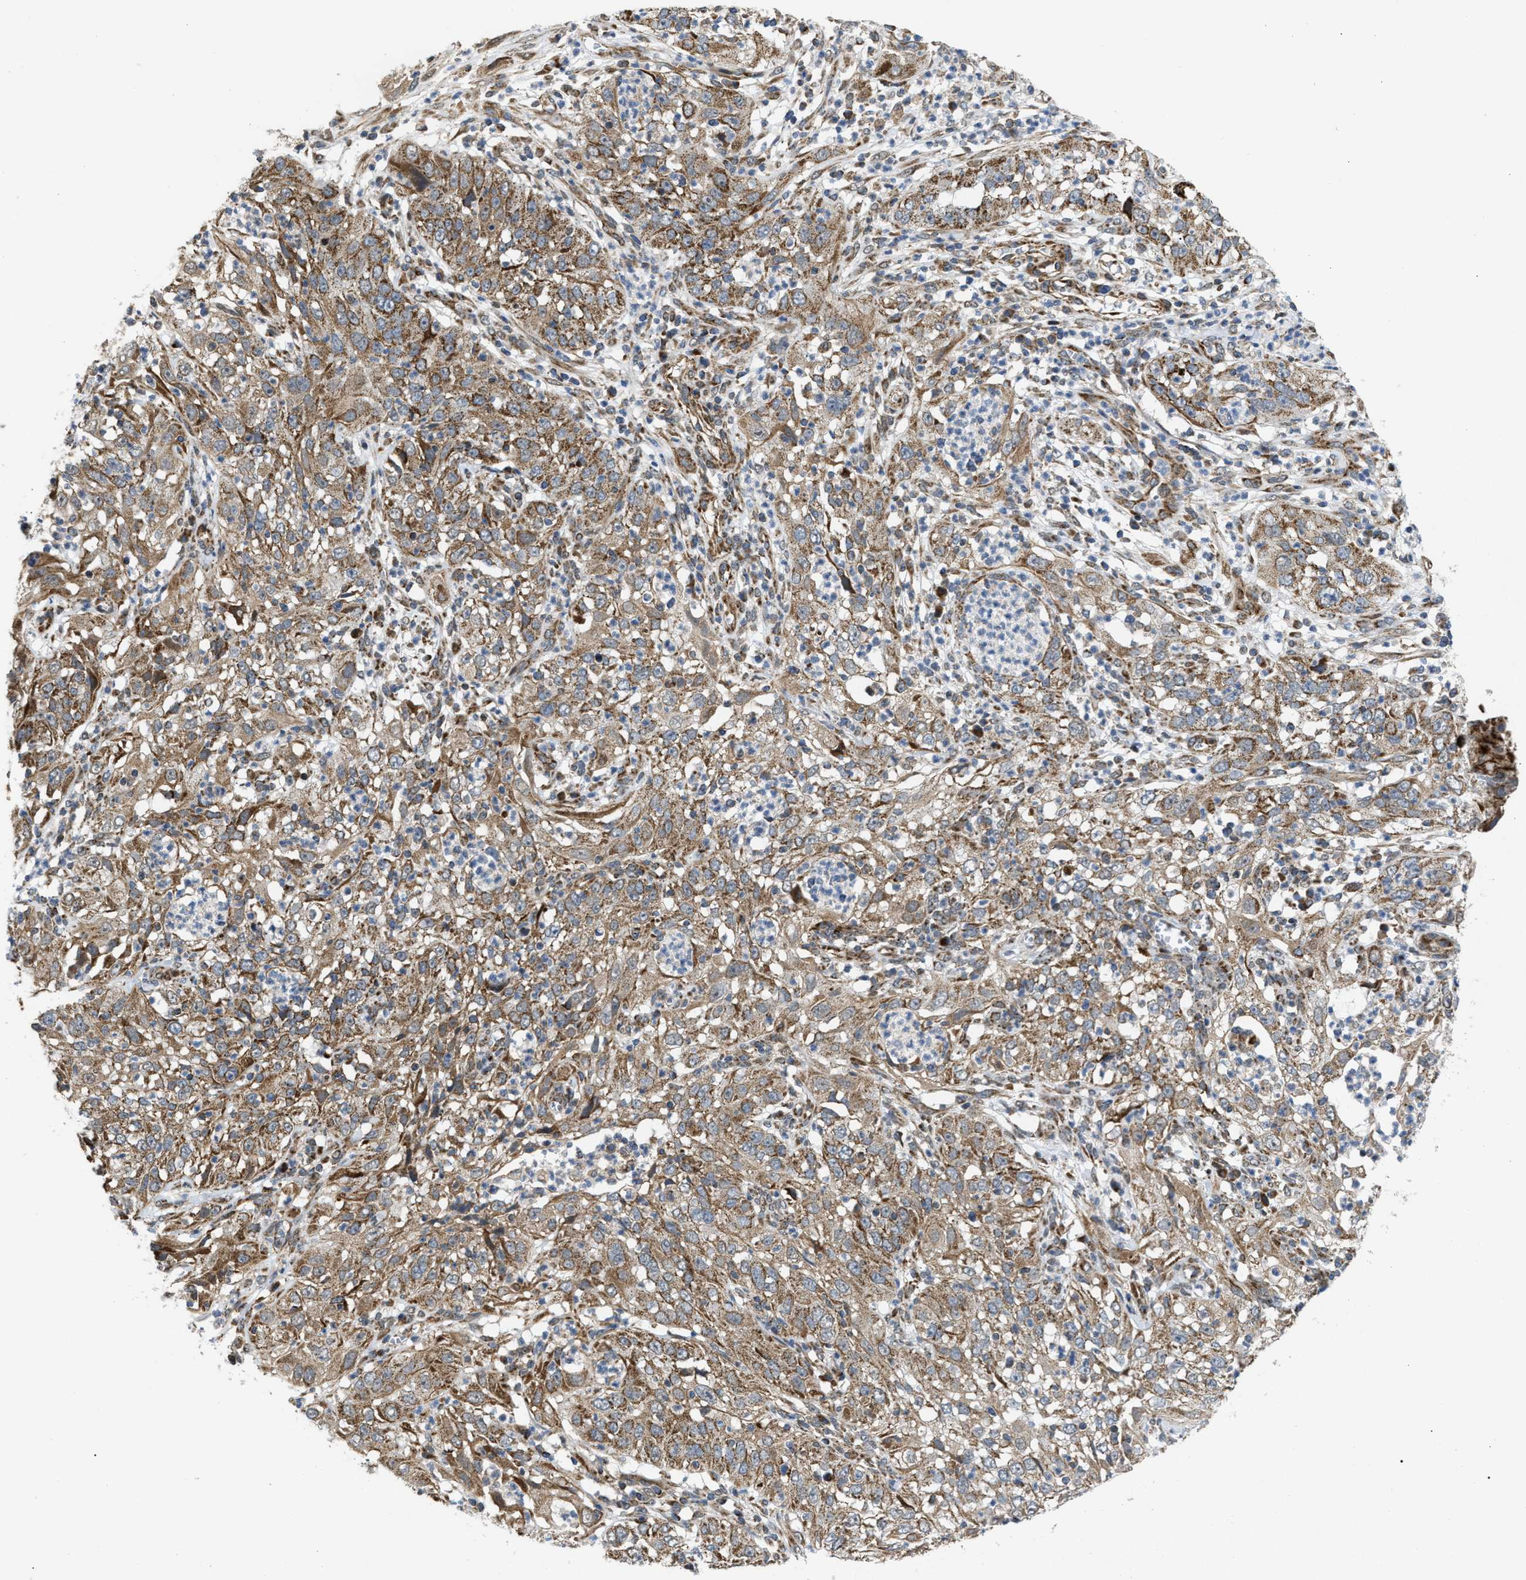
{"staining": {"intensity": "weak", "quantity": ">75%", "location": "cytoplasmic/membranous"}, "tissue": "cervical cancer", "cell_type": "Tumor cells", "image_type": "cancer", "snomed": [{"axis": "morphology", "description": "Squamous cell carcinoma, NOS"}, {"axis": "topography", "description": "Cervix"}], "caption": "High-power microscopy captured an immunohistochemistry micrograph of cervical cancer, revealing weak cytoplasmic/membranous staining in about >75% of tumor cells. (DAB (3,3'-diaminobenzidine) = brown stain, brightfield microscopy at high magnification).", "gene": "TACO1", "patient": {"sex": "female", "age": 32}}